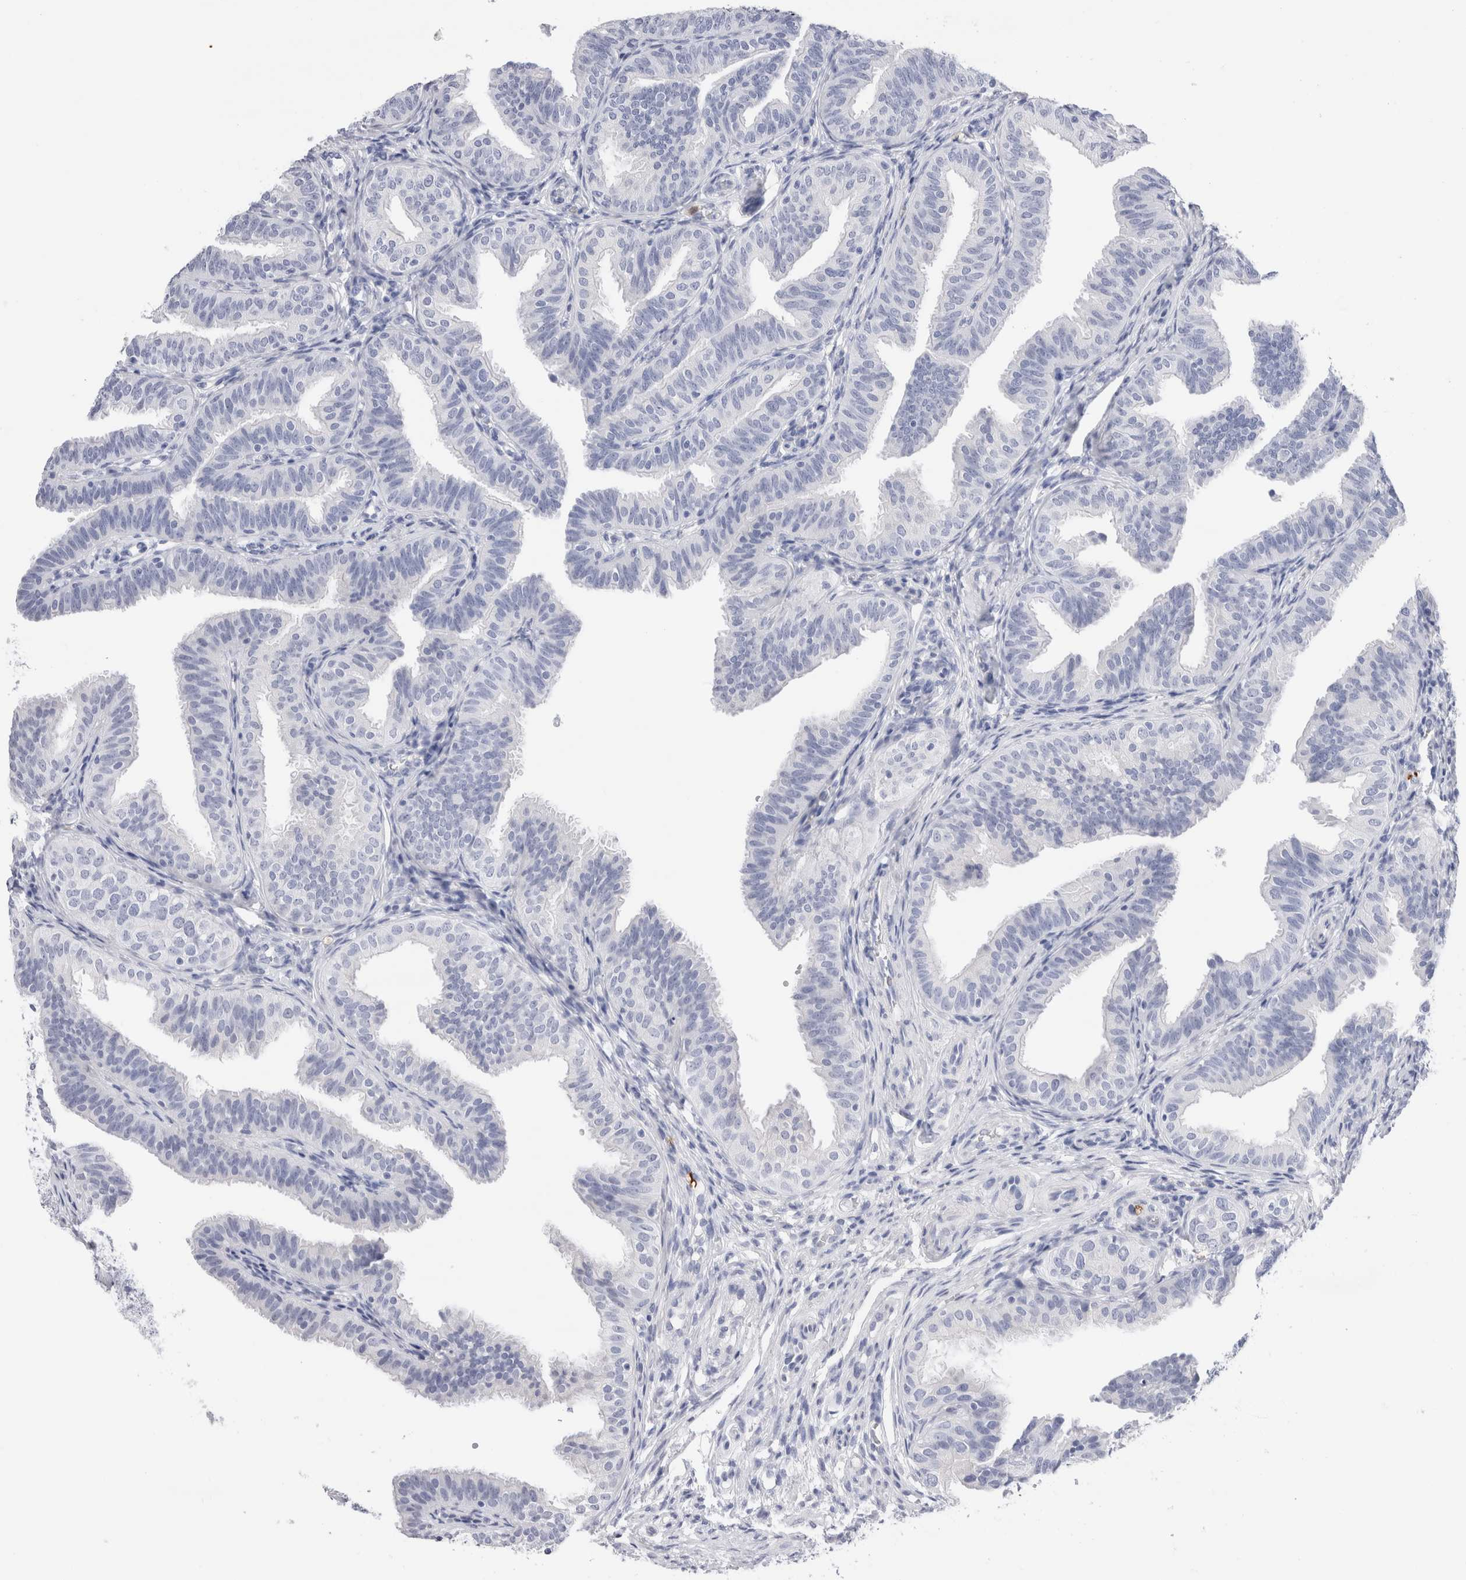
{"staining": {"intensity": "negative", "quantity": "none", "location": "none"}, "tissue": "fallopian tube", "cell_type": "Glandular cells", "image_type": "normal", "snomed": [{"axis": "morphology", "description": "Normal tissue, NOS"}, {"axis": "topography", "description": "Fallopian tube"}], "caption": "The photomicrograph displays no significant staining in glandular cells of fallopian tube. (DAB (3,3'-diaminobenzidine) immunohistochemistry, high magnification).", "gene": "SLC10A5", "patient": {"sex": "female", "age": 35}}